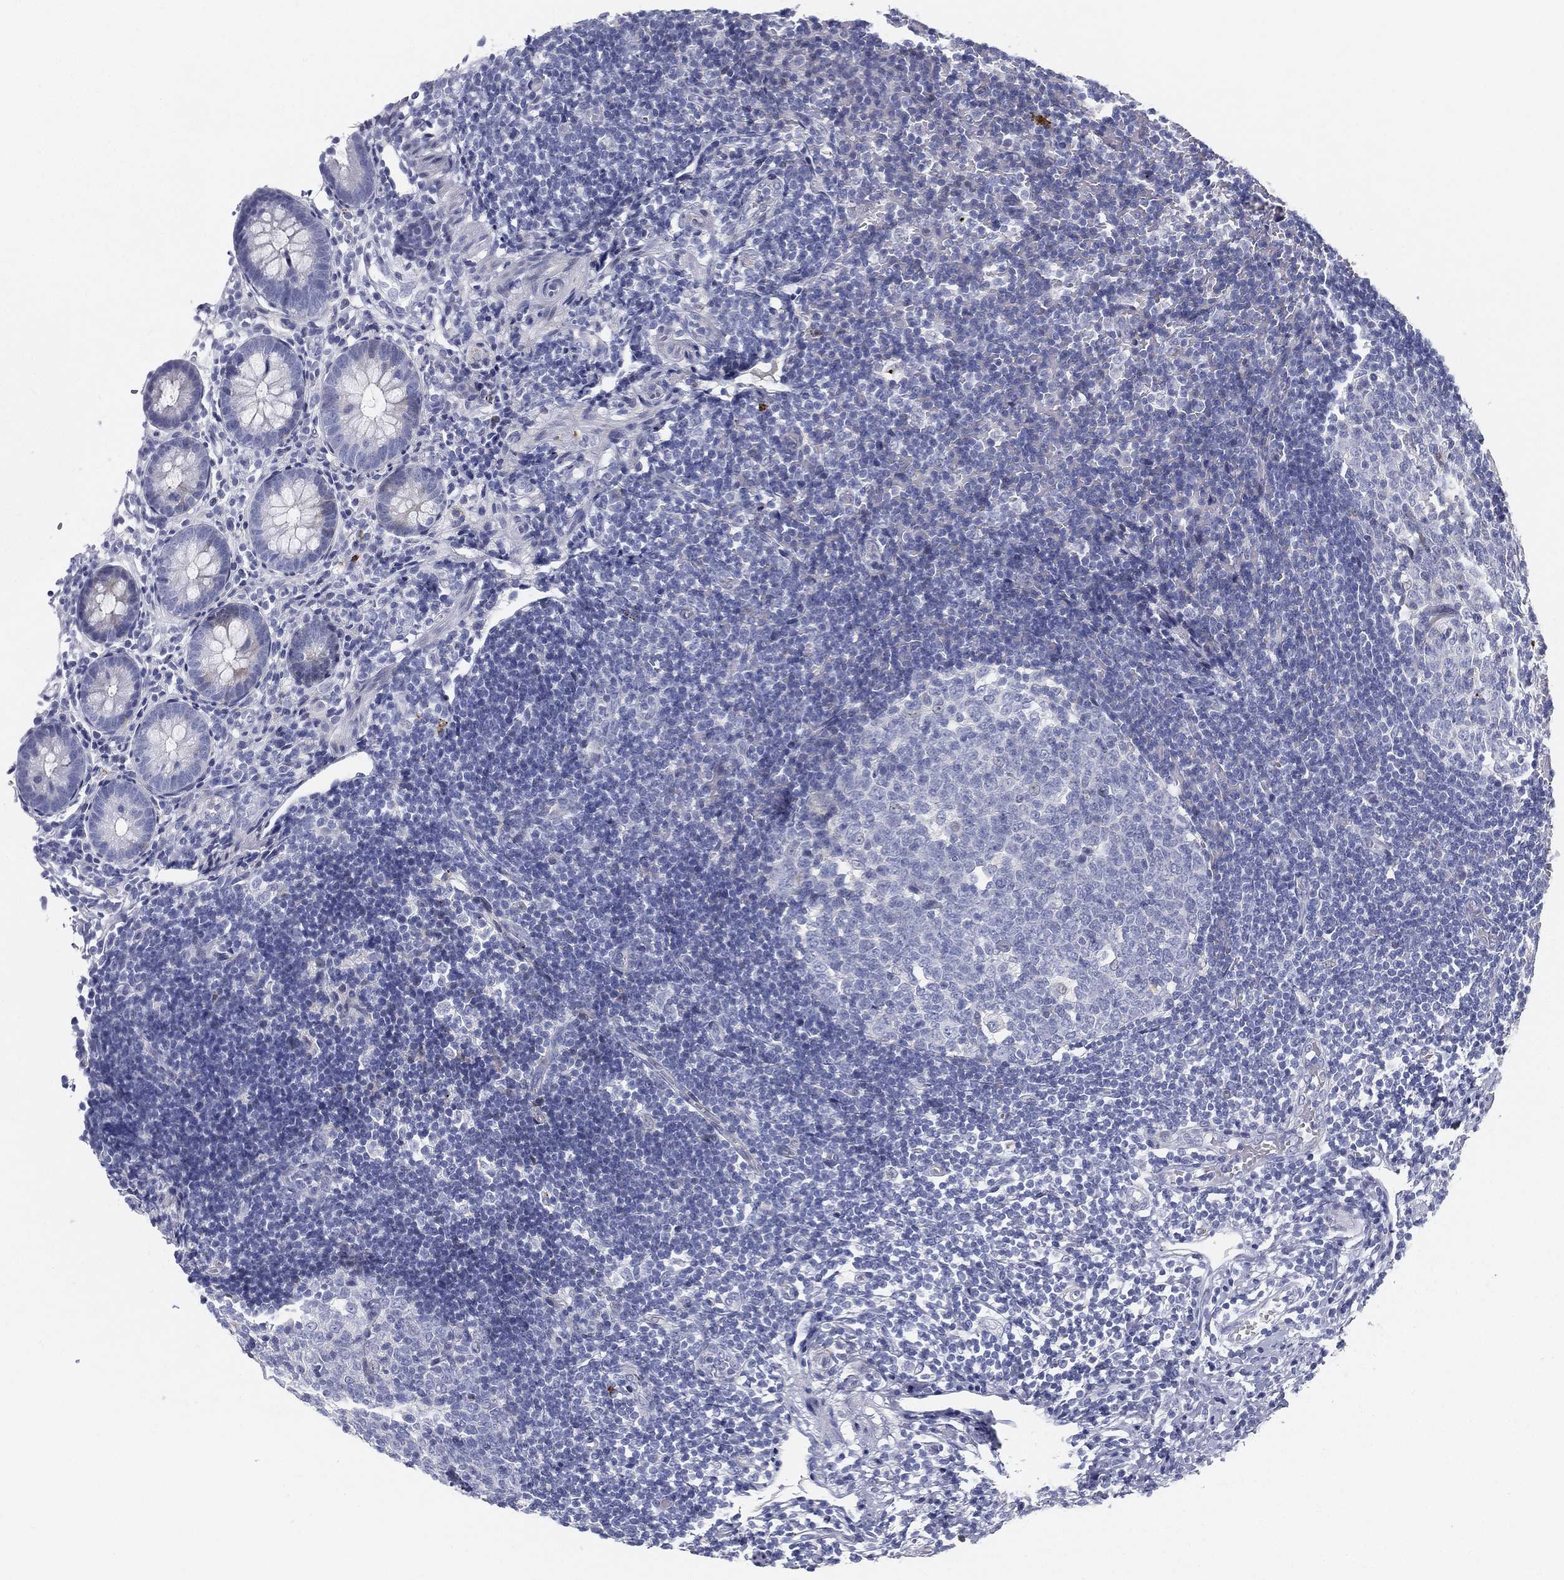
{"staining": {"intensity": "negative", "quantity": "none", "location": "none"}, "tissue": "appendix", "cell_type": "Glandular cells", "image_type": "normal", "snomed": [{"axis": "morphology", "description": "Normal tissue, NOS"}, {"axis": "topography", "description": "Appendix"}], "caption": "Benign appendix was stained to show a protein in brown. There is no significant staining in glandular cells.", "gene": "SPPL2C", "patient": {"sex": "female", "age": 40}}